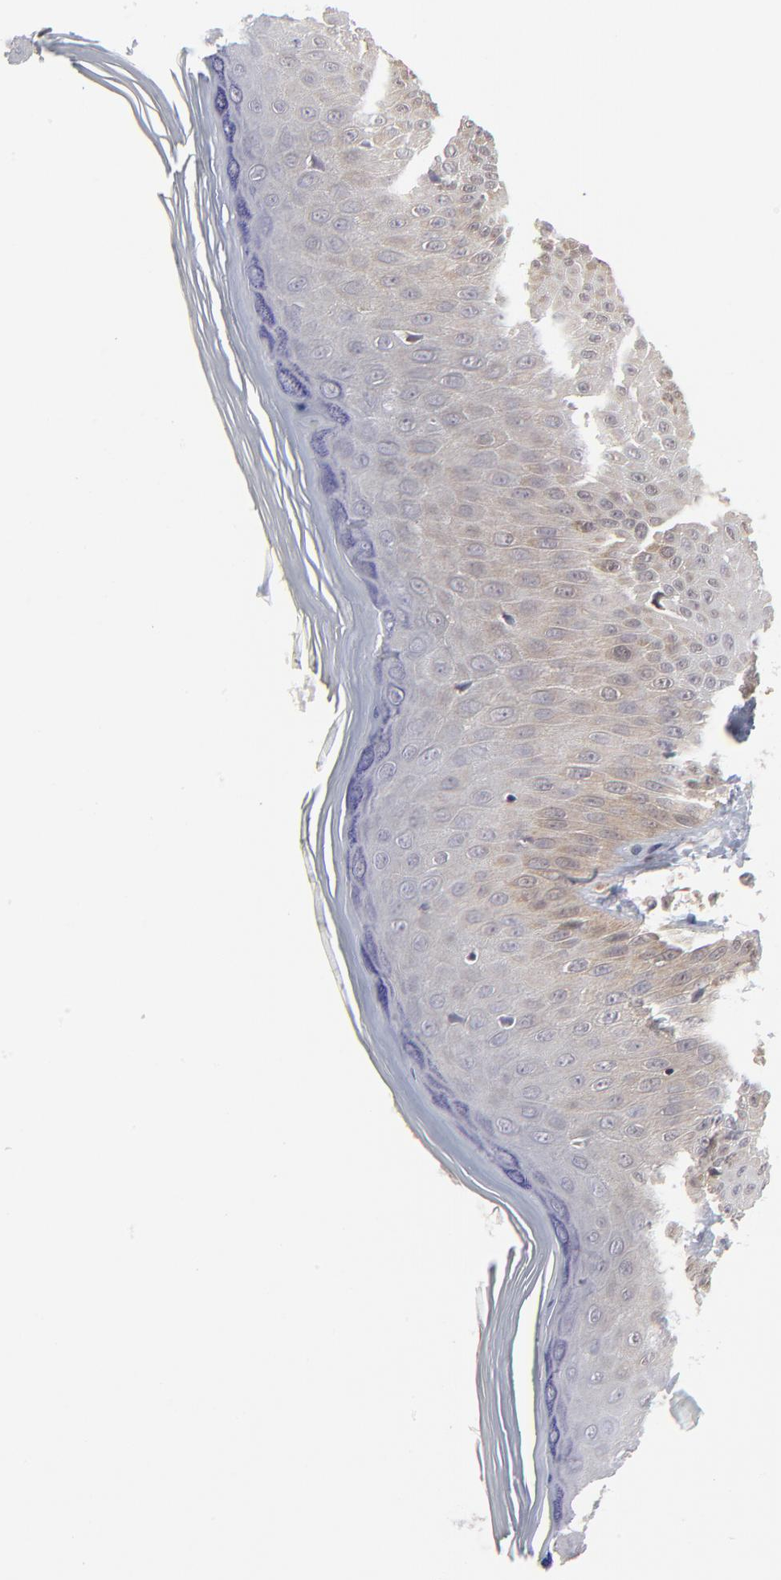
{"staining": {"intensity": "weak", "quantity": "25%-75%", "location": "cytoplasmic/membranous"}, "tissue": "skin", "cell_type": "Epidermal cells", "image_type": "normal", "snomed": [{"axis": "morphology", "description": "Normal tissue, NOS"}, {"axis": "morphology", "description": "Inflammation, NOS"}, {"axis": "topography", "description": "Soft tissue"}, {"axis": "topography", "description": "Anal"}], "caption": "Immunohistochemistry (DAB) staining of normal human skin exhibits weak cytoplasmic/membranous protein staining in about 25%-75% of epidermal cells.", "gene": "CASP3", "patient": {"sex": "female", "age": 15}}